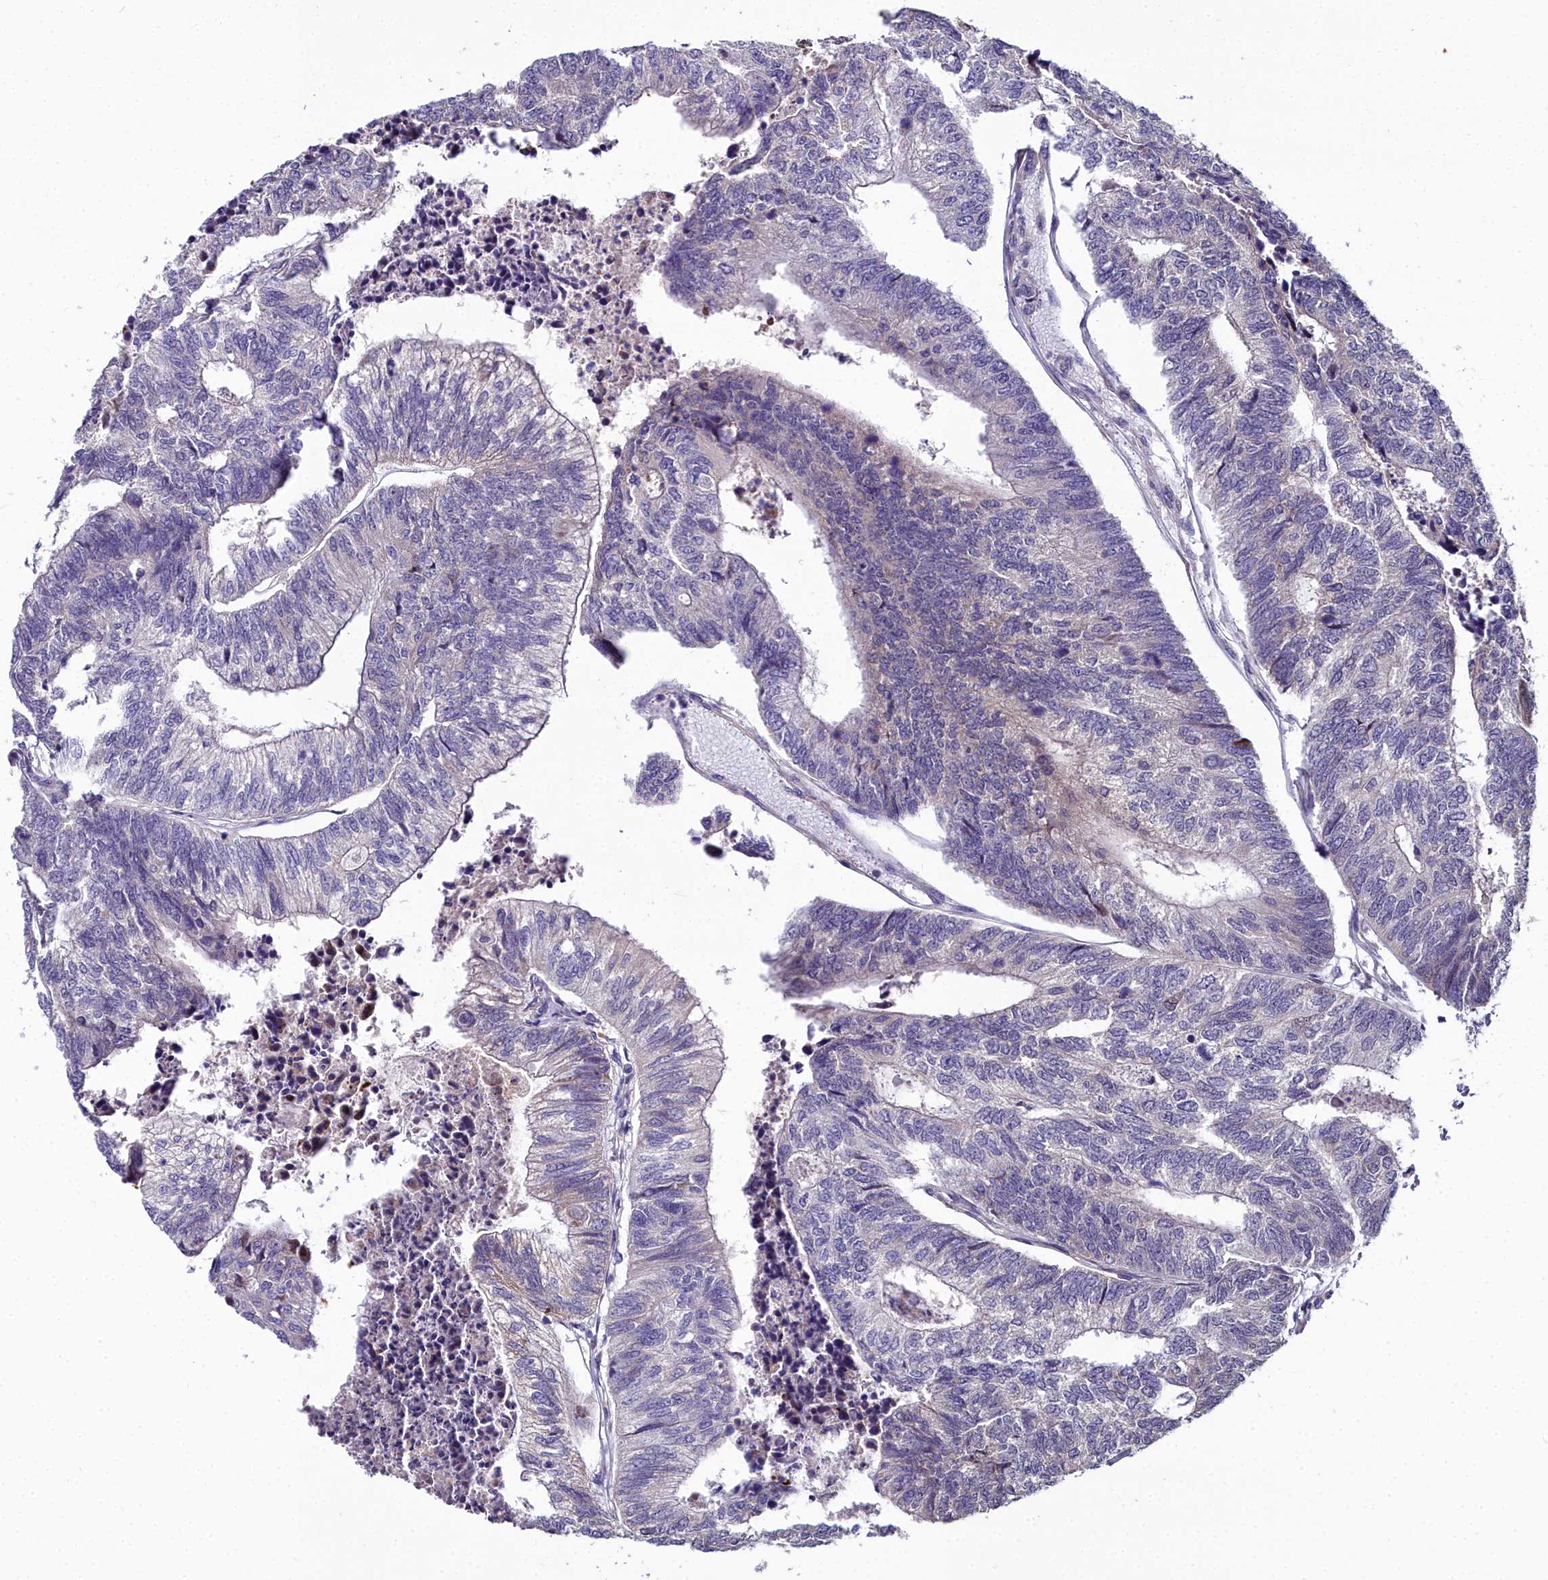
{"staining": {"intensity": "weak", "quantity": "<25%", "location": "nuclear"}, "tissue": "colorectal cancer", "cell_type": "Tumor cells", "image_type": "cancer", "snomed": [{"axis": "morphology", "description": "Adenocarcinoma, NOS"}, {"axis": "topography", "description": "Colon"}], "caption": "Protein analysis of adenocarcinoma (colorectal) shows no significant staining in tumor cells.", "gene": "AP1M1", "patient": {"sex": "female", "age": 67}}